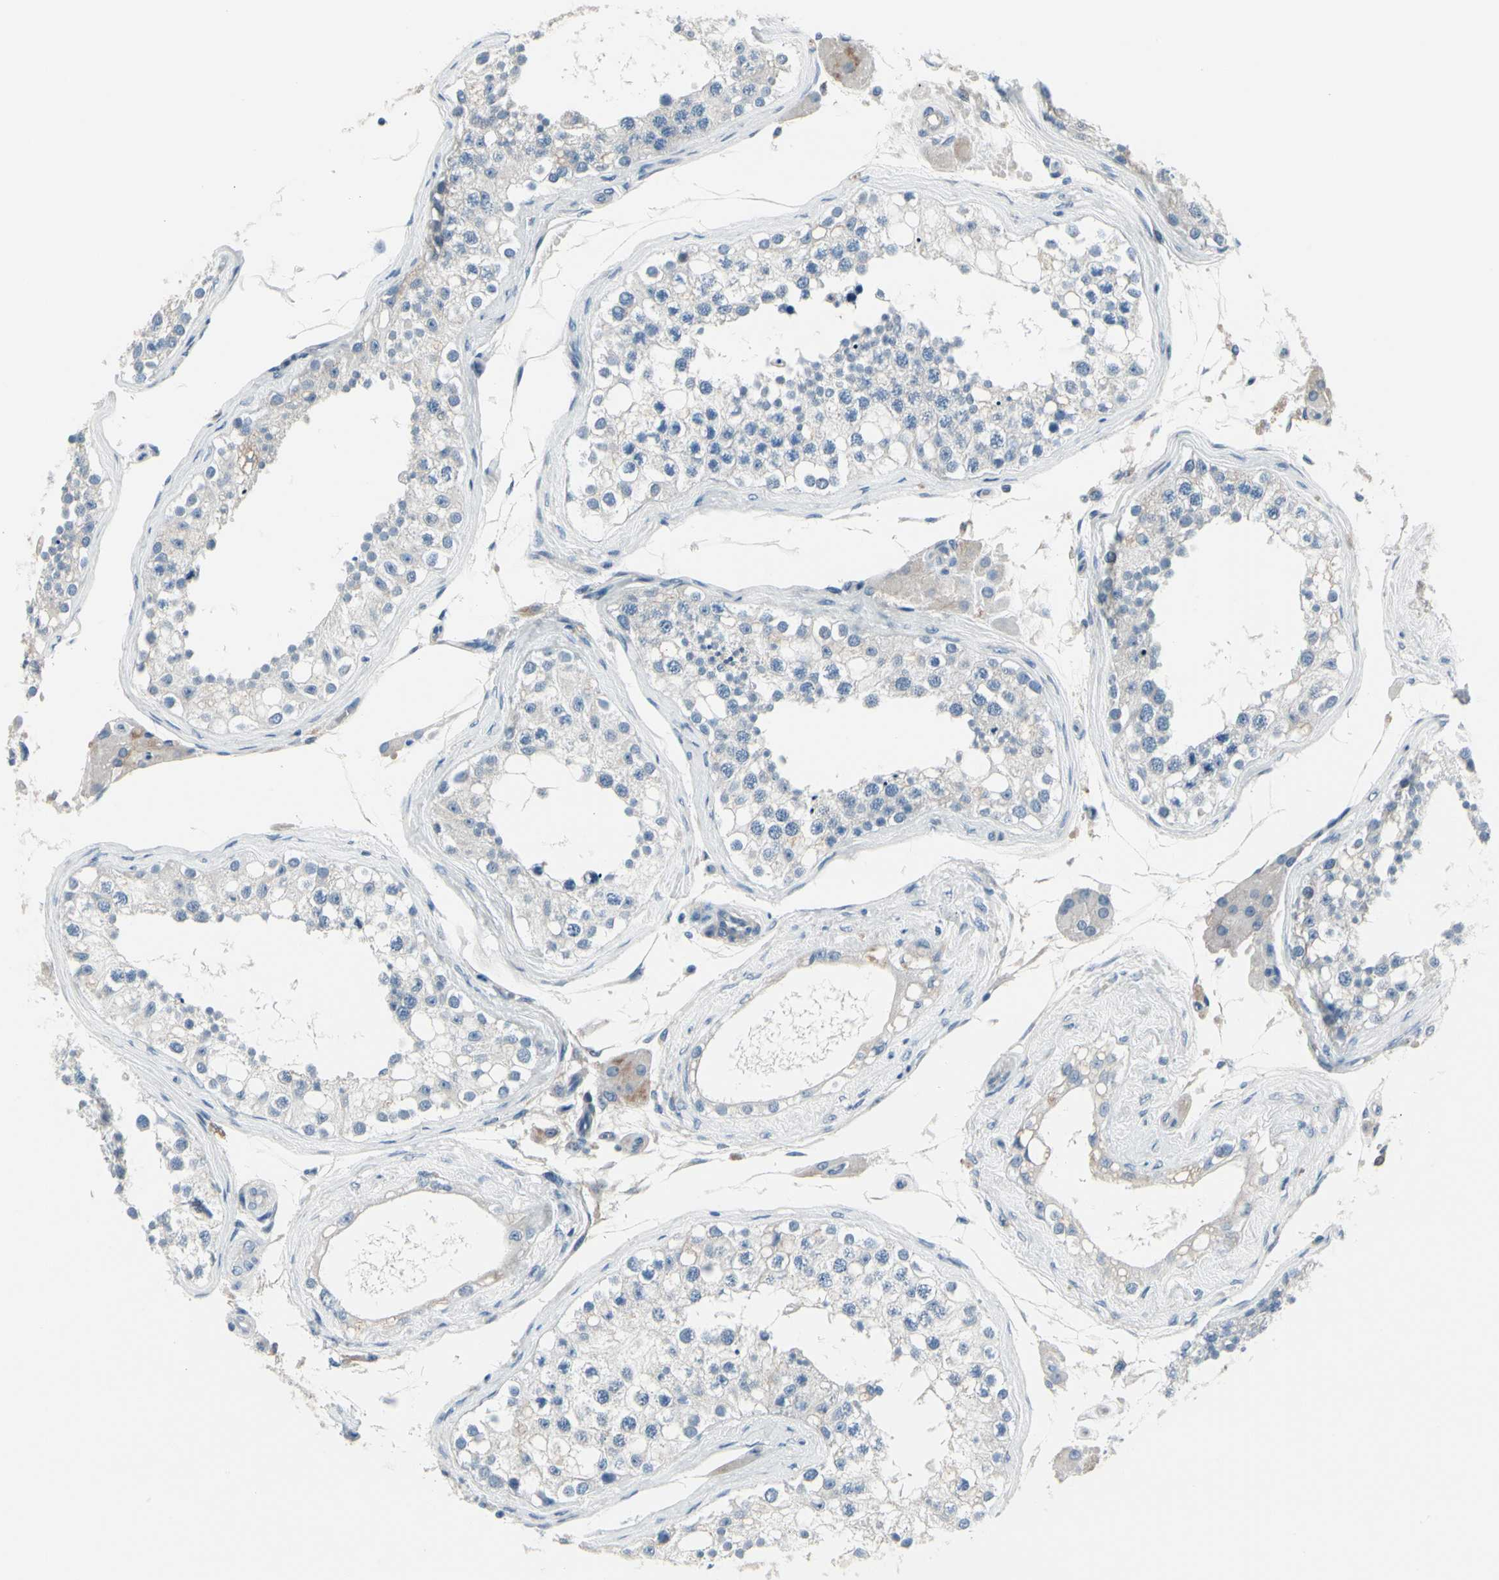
{"staining": {"intensity": "negative", "quantity": "none", "location": "none"}, "tissue": "testis", "cell_type": "Cells in seminiferous ducts", "image_type": "normal", "snomed": [{"axis": "morphology", "description": "Normal tissue, NOS"}, {"axis": "topography", "description": "Testis"}], "caption": "An image of human testis is negative for staining in cells in seminiferous ducts. The staining is performed using DAB (3,3'-diaminobenzidine) brown chromogen with nuclei counter-stained in using hematoxylin.", "gene": "PGR", "patient": {"sex": "male", "age": 68}}